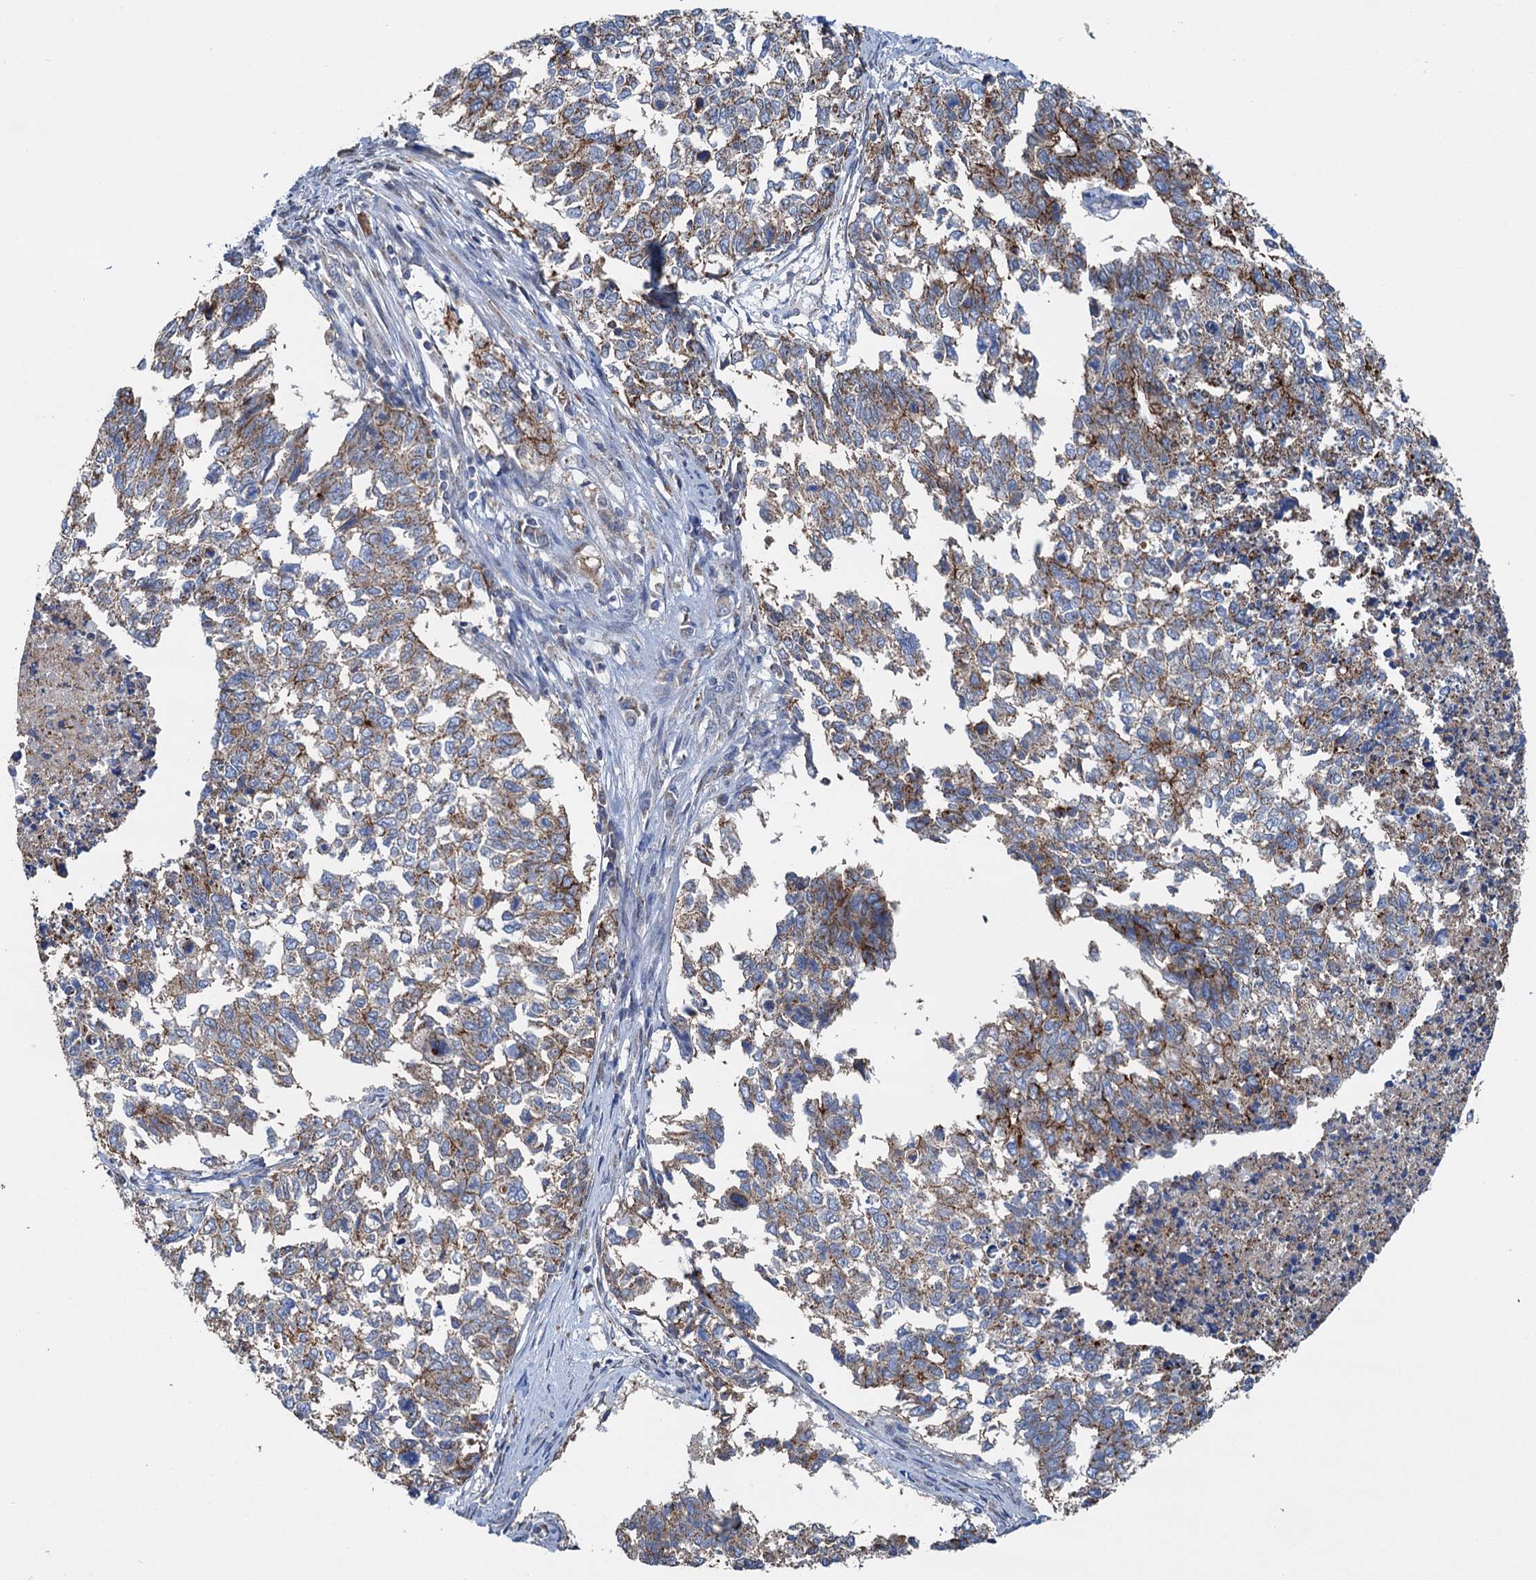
{"staining": {"intensity": "moderate", "quantity": "25%-75%", "location": "cytoplasmic/membranous"}, "tissue": "cervical cancer", "cell_type": "Tumor cells", "image_type": "cancer", "snomed": [{"axis": "morphology", "description": "Squamous cell carcinoma, NOS"}, {"axis": "topography", "description": "Cervix"}], "caption": "Human cervical squamous cell carcinoma stained for a protein (brown) reveals moderate cytoplasmic/membranous positive staining in about 25%-75% of tumor cells.", "gene": "DGLUCY", "patient": {"sex": "female", "age": 63}}